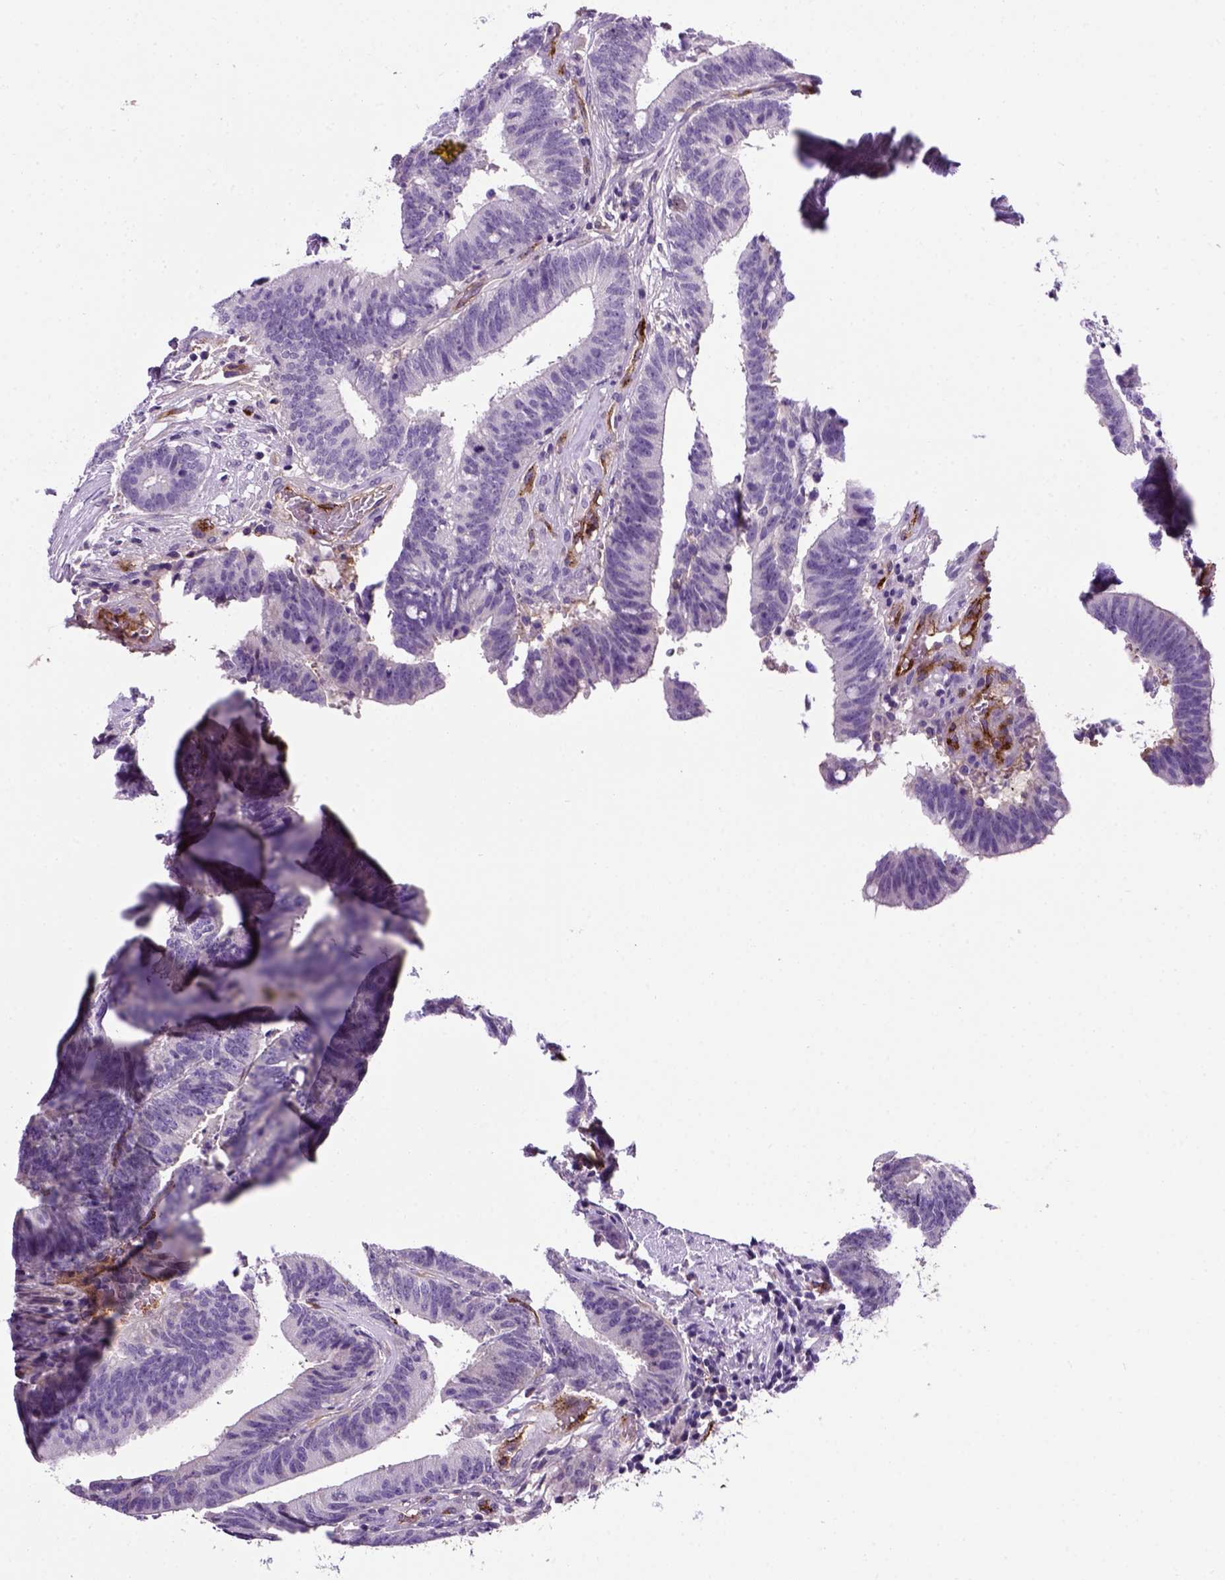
{"staining": {"intensity": "negative", "quantity": "none", "location": "none"}, "tissue": "colorectal cancer", "cell_type": "Tumor cells", "image_type": "cancer", "snomed": [{"axis": "morphology", "description": "Adenocarcinoma, NOS"}, {"axis": "topography", "description": "Colon"}], "caption": "Human colorectal cancer stained for a protein using IHC exhibits no positivity in tumor cells.", "gene": "VWF", "patient": {"sex": "female", "age": 43}}